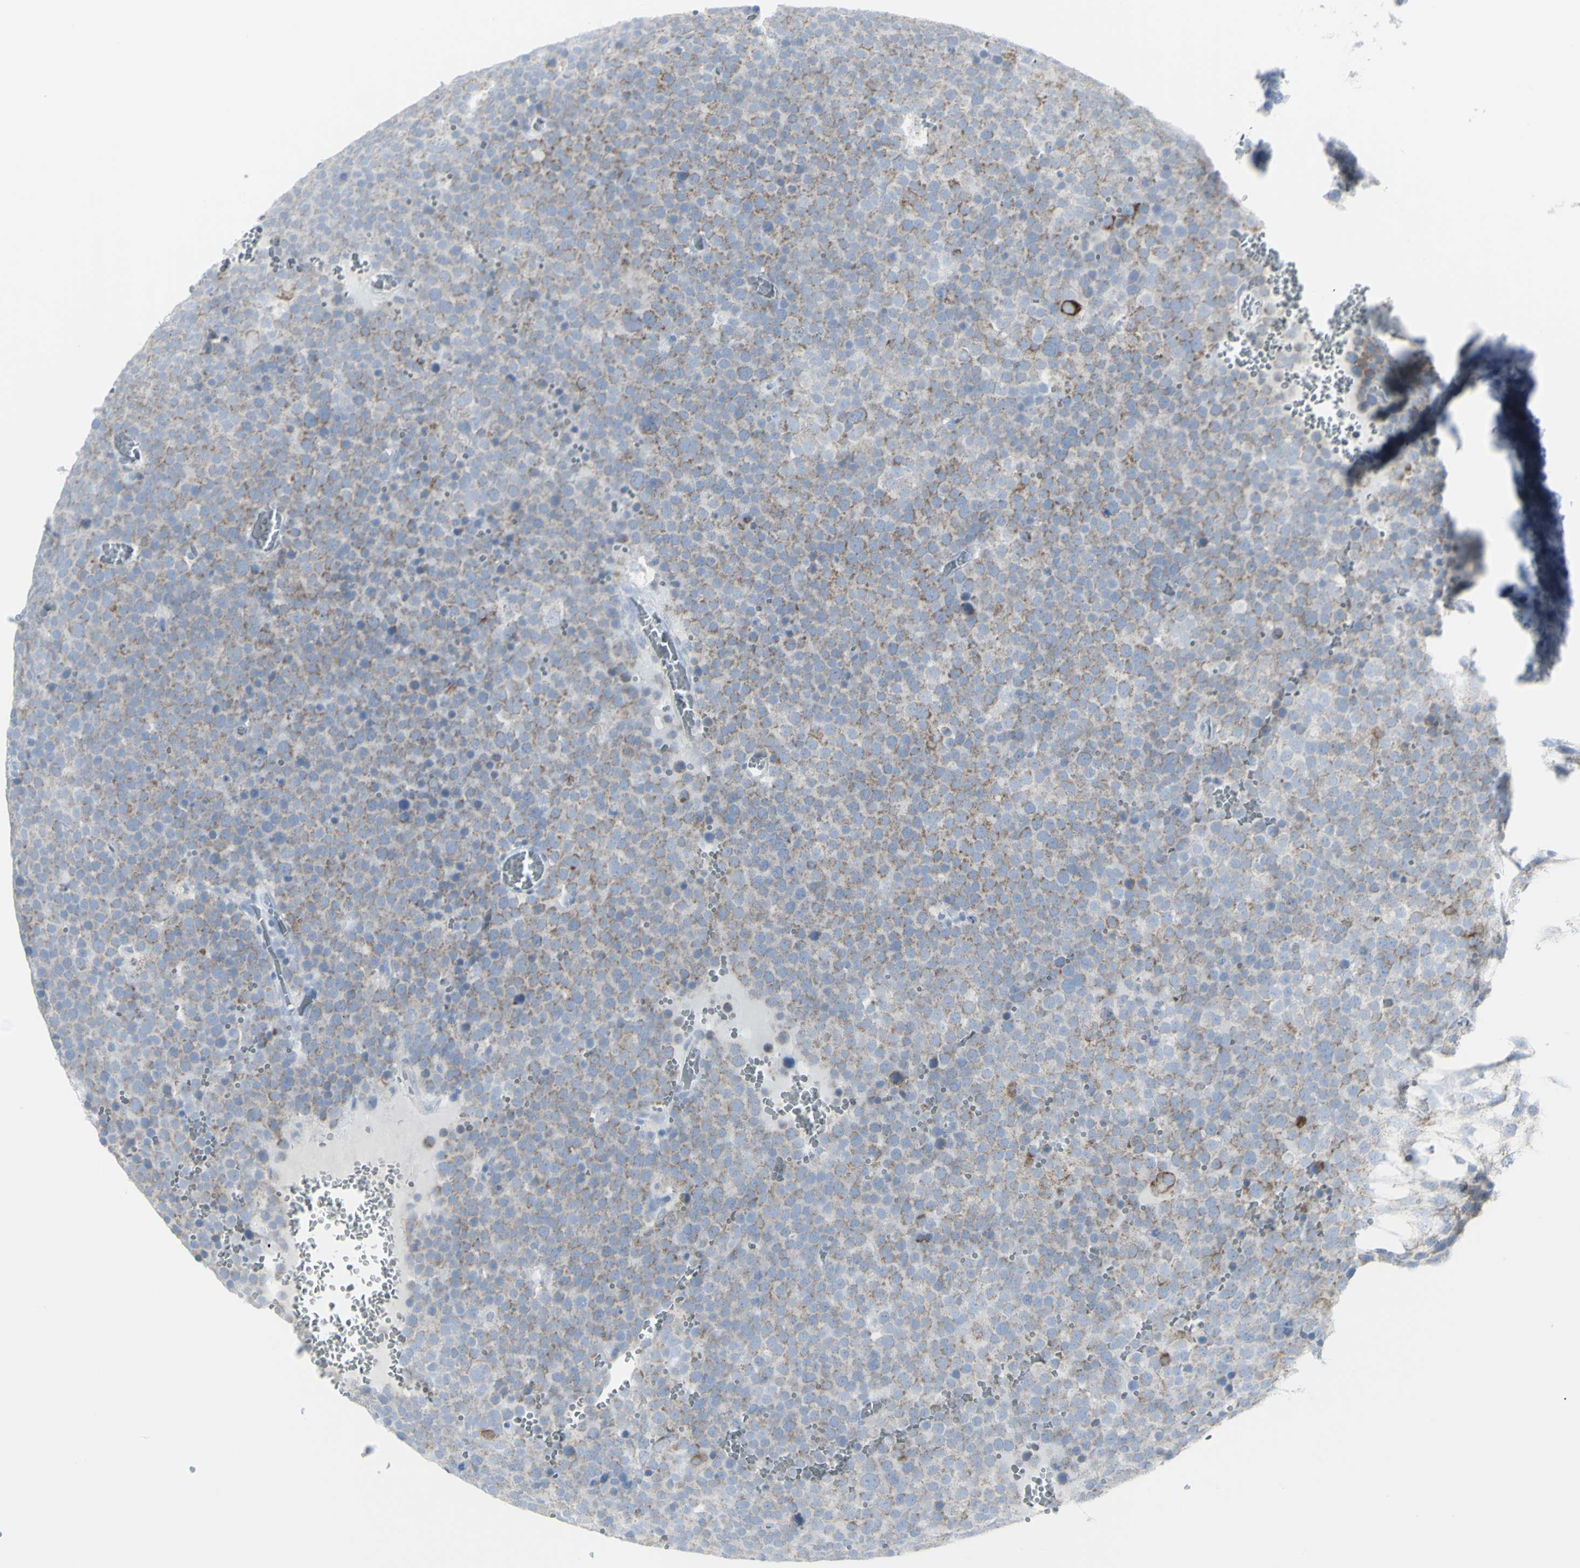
{"staining": {"intensity": "weak", "quantity": "25%-75%", "location": "cytoplasmic/membranous"}, "tissue": "testis cancer", "cell_type": "Tumor cells", "image_type": "cancer", "snomed": [{"axis": "morphology", "description": "Seminoma, NOS"}, {"axis": "topography", "description": "Testis"}], "caption": "Protein expression by IHC demonstrates weak cytoplasmic/membranous staining in approximately 25%-75% of tumor cells in testis seminoma.", "gene": "ENSG00000198211", "patient": {"sex": "male", "age": 71}}